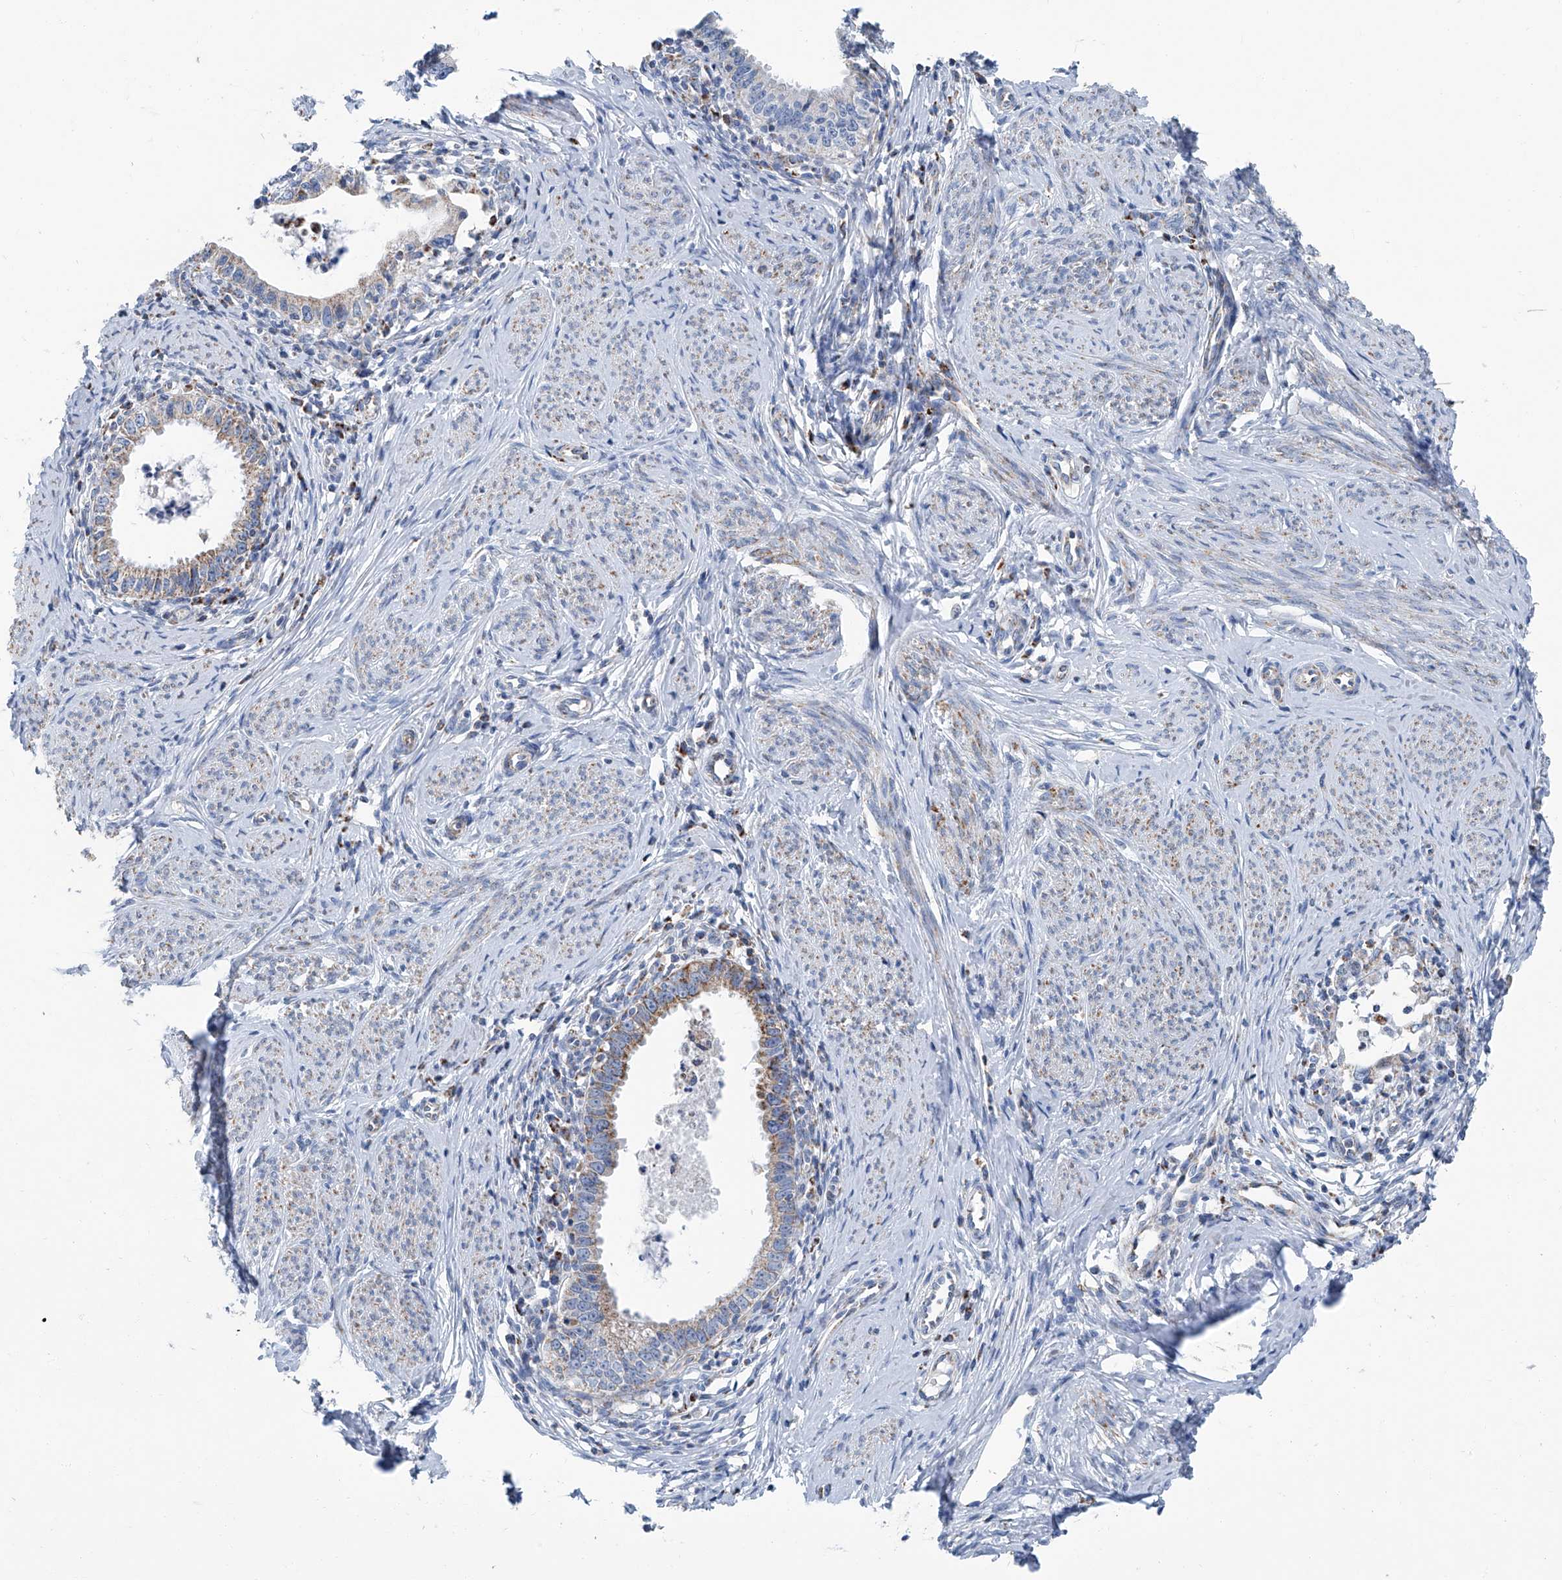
{"staining": {"intensity": "moderate", "quantity": "<25%", "location": "cytoplasmic/membranous"}, "tissue": "cervical cancer", "cell_type": "Tumor cells", "image_type": "cancer", "snomed": [{"axis": "morphology", "description": "Adenocarcinoma, NOS"}, {"axis": "topography", "description": "Cervix"}], "caption": "The immunohistochemical stain labels moderate cytoplasmic/membranous expression in tumor cells of cervical adenocarcinoma tissue.", "gene": "MT-ND1", "patient": {"sex": "female", "age": 36}}